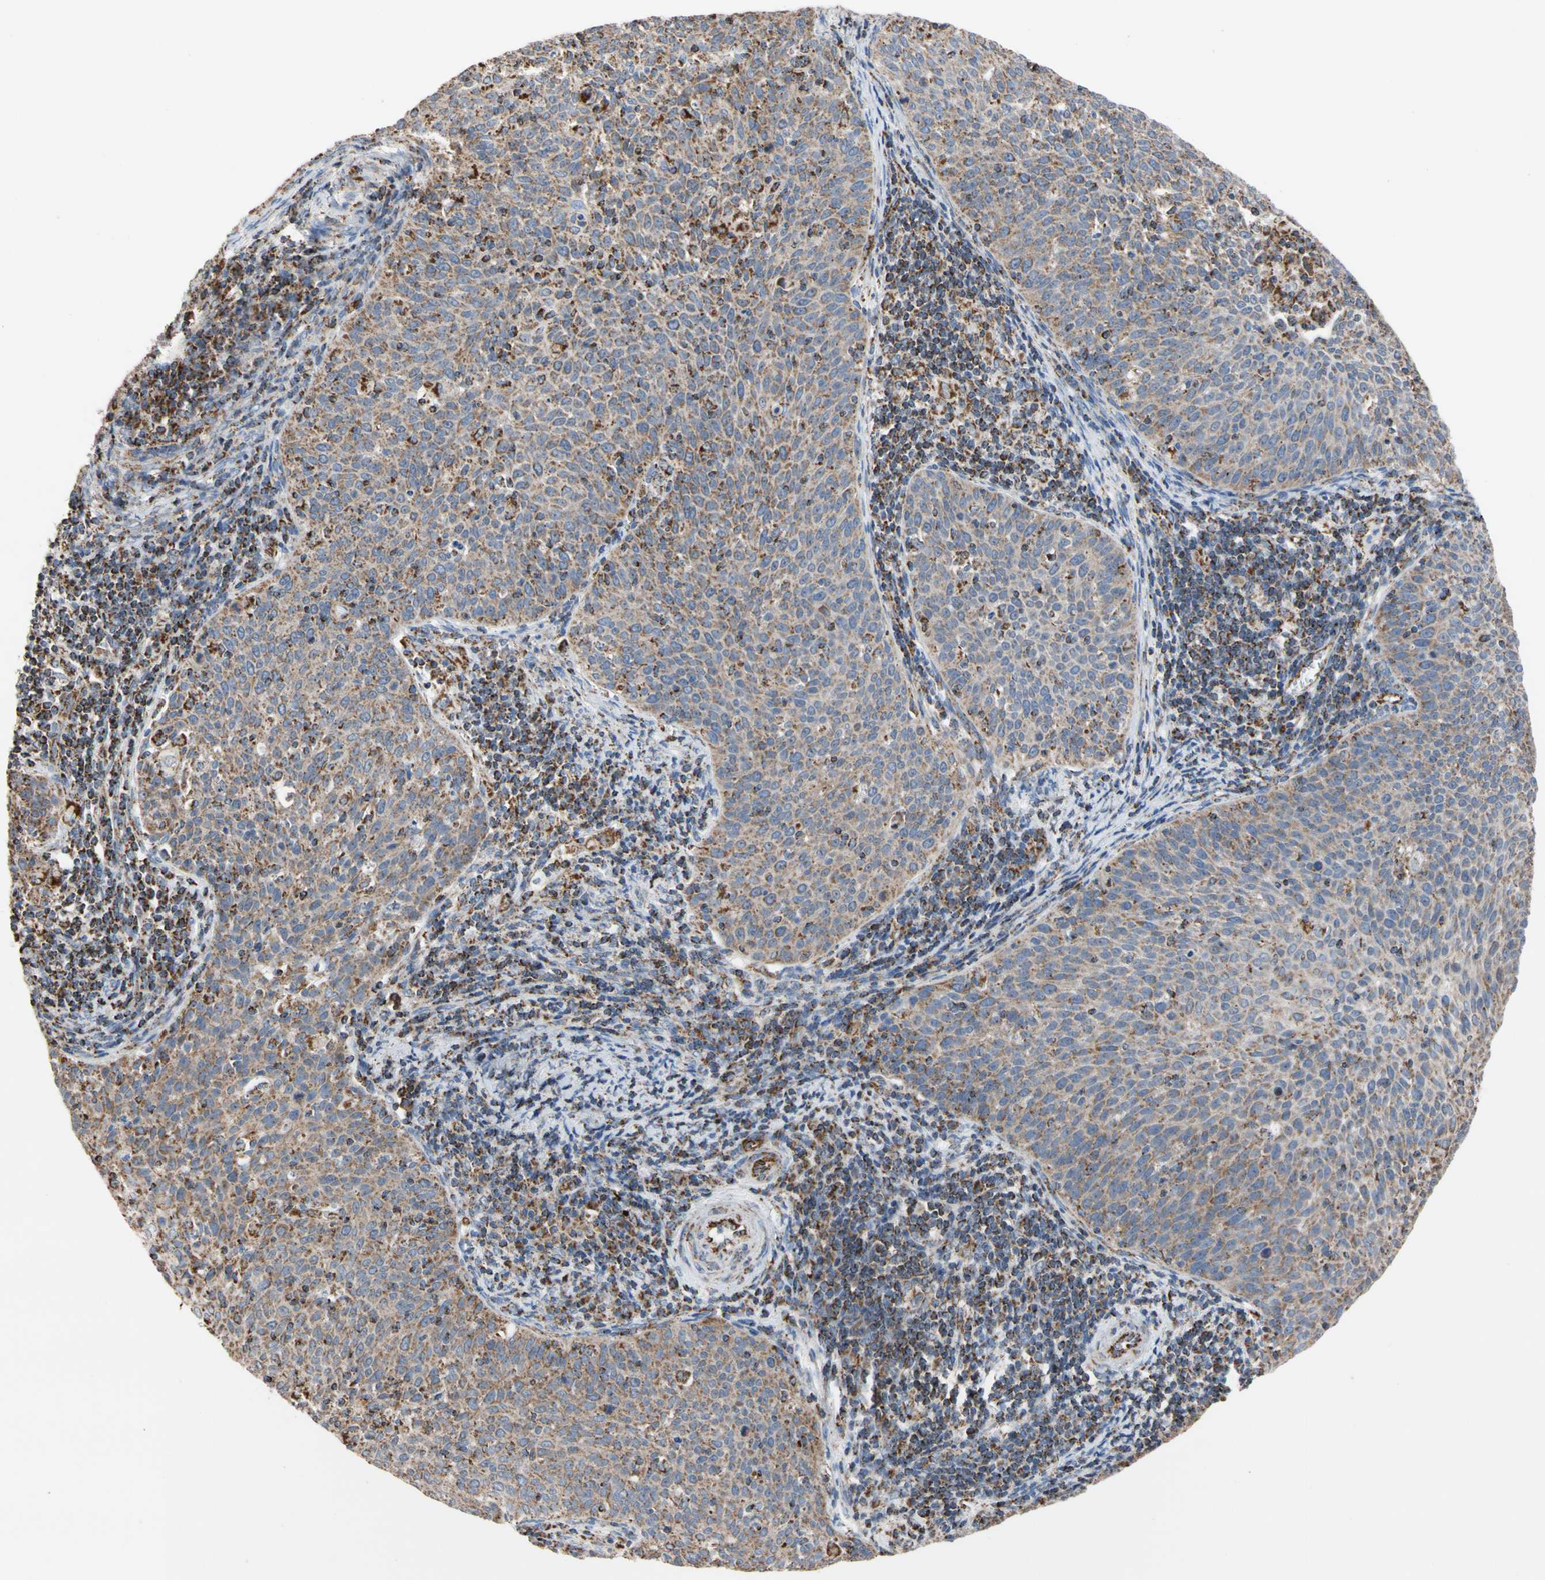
{"staining": {"intensity": "moderate", "quantity": ">75%", "location": "cytoplasmic/membranous"}, "tissue": "cervical cancer", "cell_type": "Tumor cells", "image_type": "cancer", "snomed": [{"axis": "morphology", "description": "Squamous cell carcinoma, NOS"}, {"axis": "topography", "description": "Cervix"}], "caption": "DAB immunohistochemical staining of cervical squamous cell carcinoma reveals moderate cytoplasmic/membranous protein positivity in approximately >75% of tumor cells.", "gene": "FAM110B", "patient": {"sex": "female", "age": 38}}